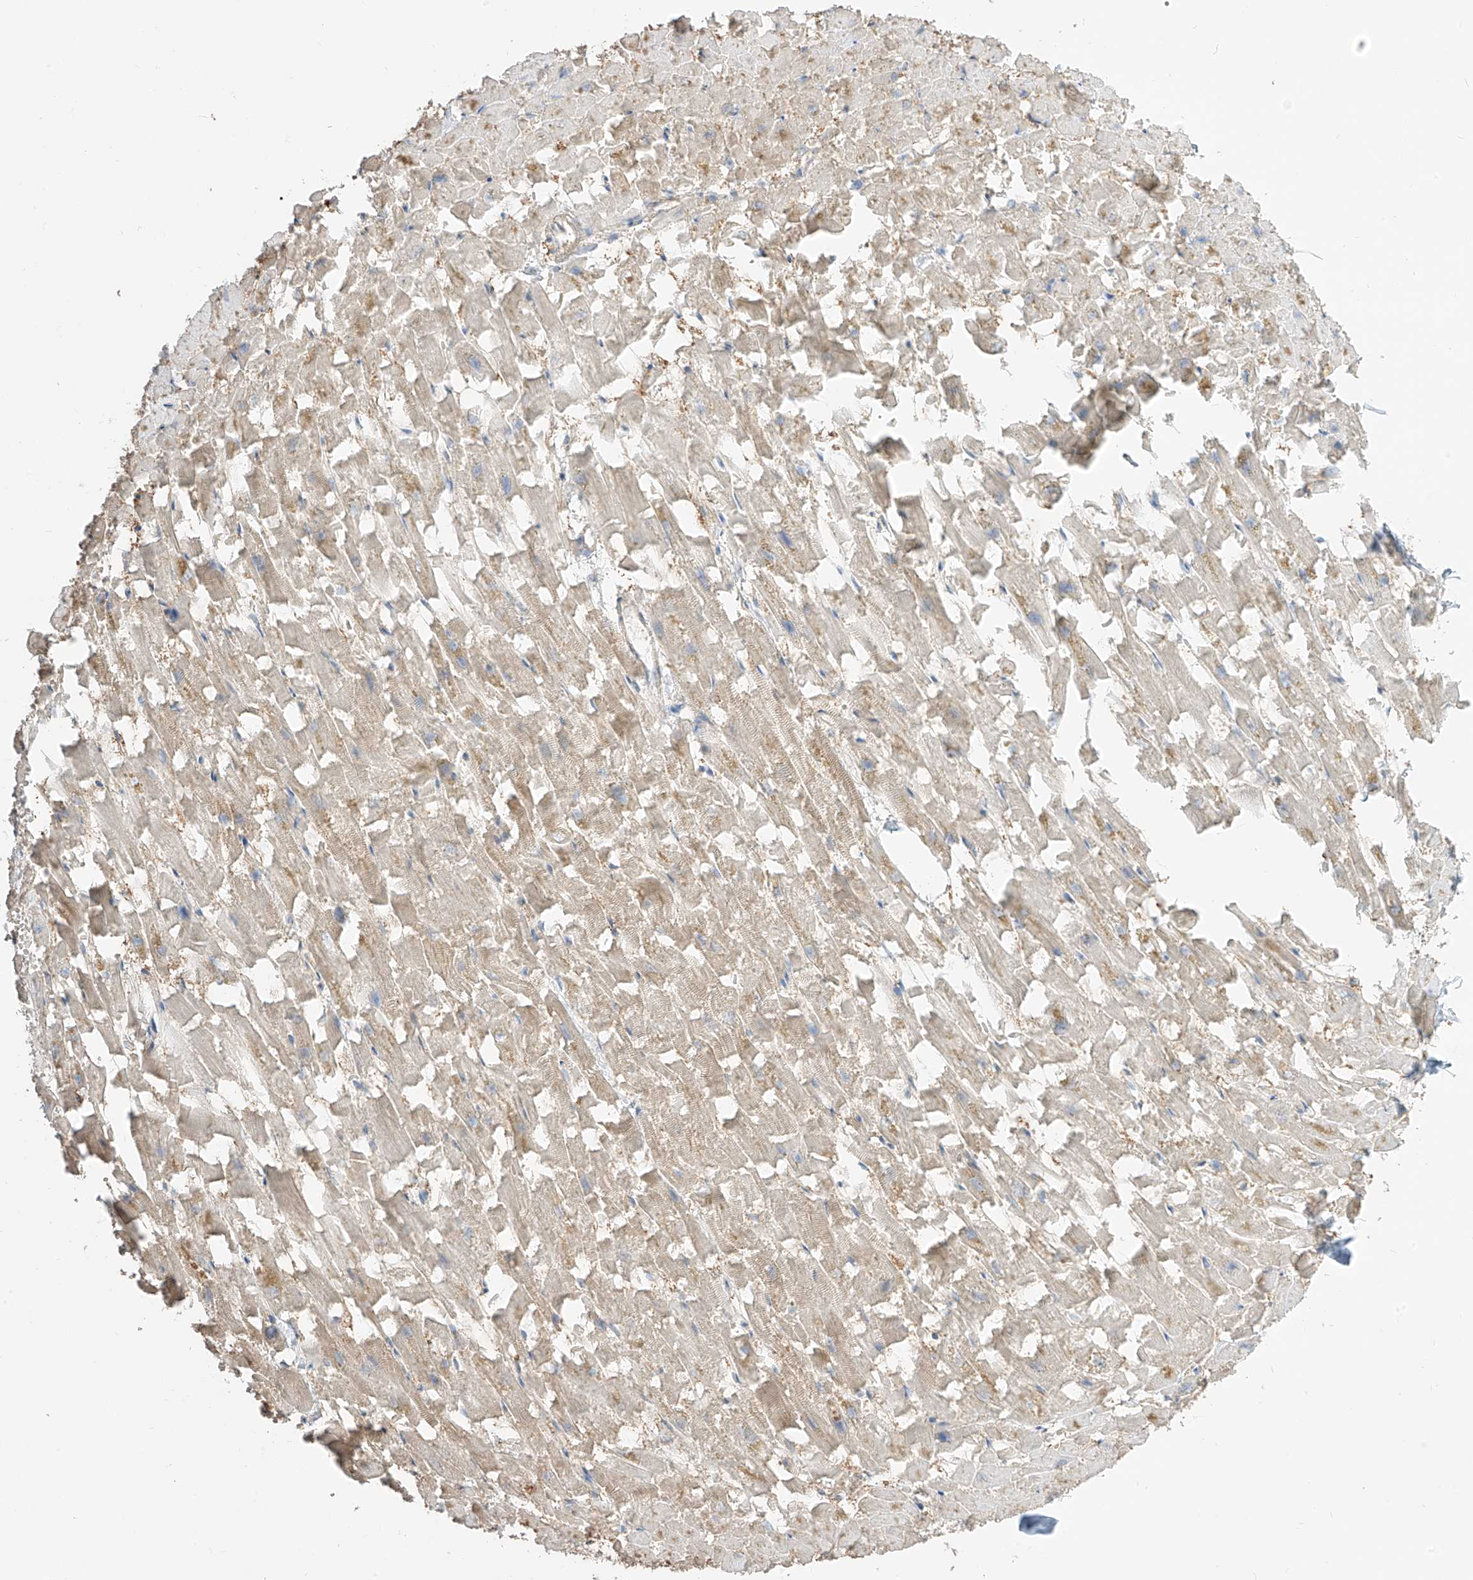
{"staining": {"intensity": "weak", "quantity": ">75%", "location": "cytoplasmic/membranous"}, "tissue": "heart muscle", "cell_type": "Cardiomyocytes", "image_type": "normal", "snomed": [{"axis": "morphology", "description": "Normal tissue, NOS"}, {"axis": "topography", "description": "Heart"}], "caption": "High-magnification brightfield microscopy of normal heart muscle stained with DAB (3,3'-diaminobenzidine) (brown) and counterstained with hematoxylin (blue). cardiomyocytes exhibit weak cytoplasmic/membranous staining is appreciated in approximately>75% of cells. (DAB = brown stain, brightfield microscopy at high magnification).", "gene": "ETHE1", "patient": {"sex": "female", "age": 64}}